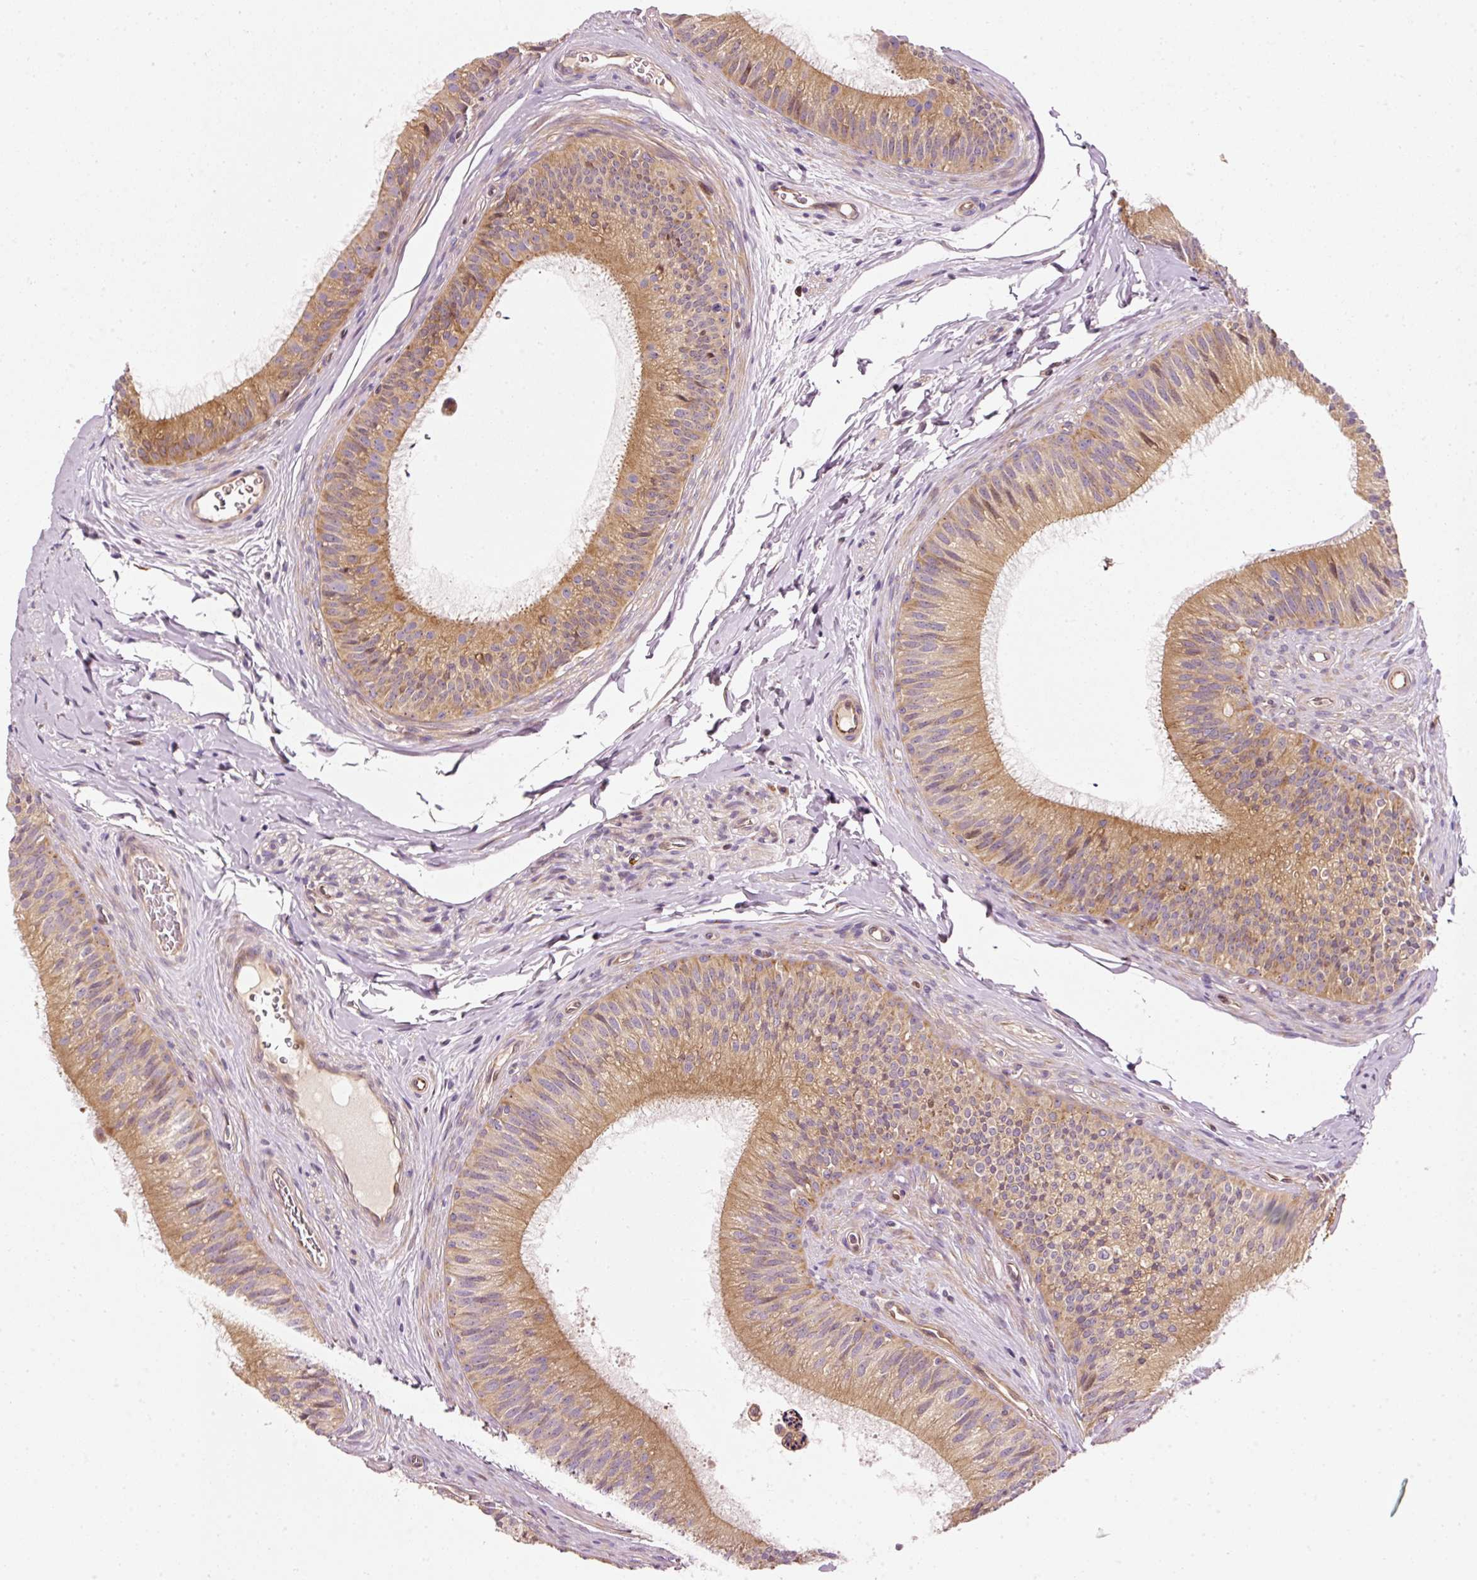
{"staining": {"intensity": "moderate", "quantity": ">75%", "location": "cytoplasmic/membranous"}, "tissue": "epididymis", "cell_type": "Glandular cells", "image_type": "normal", "snomed": [{"axis": "morphology", "description": "Normal tissue, NOS"}, {"axis": "topography", "description": "Epididymis"}], "caption": "Moderate cytoplasmic/membranous protein positivity is seen in about >75% of glandular cells in epididymis. The staining was performed using DAB to visualize the protein expression in brown, while the nuclei were stained in blue with hematoxylin (Magnification: 20x).", "gene": "NAPA", "patient": {"sex": "male", "age": 24}}